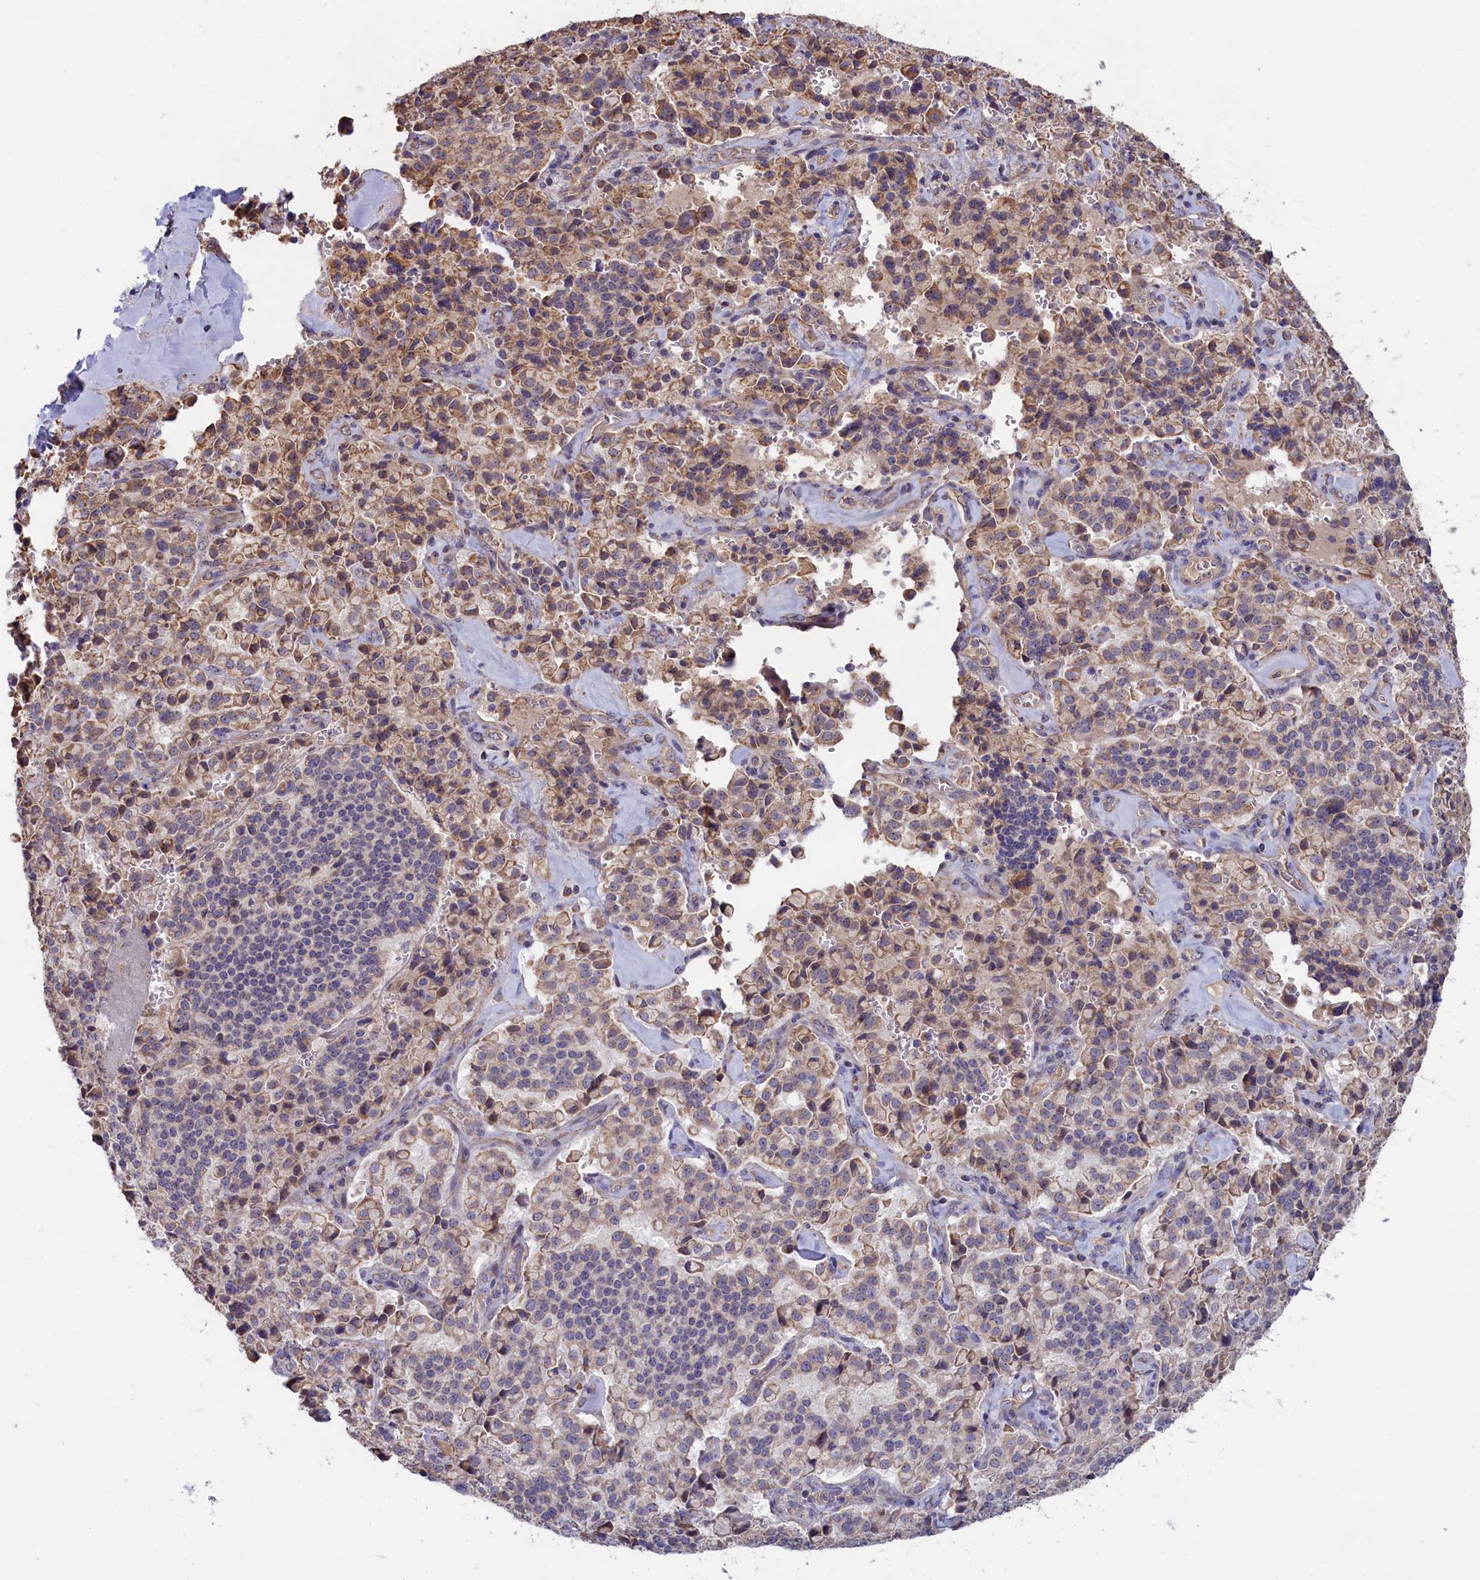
{"staining": {"intensity": "moderate", "quantity": "25%-75%", "location": "cytoplasmic/membranous"}, "tissue": "pancreatic cancer", "cell_type": "Tumor cells", "image_type": "cancer", "snomed": [{"axis": "morphology", "description": "Adenocarcinoma, NOS"}, {"axis": "topography", "description": "Pancreas"}], "caption": "A brown stain shows moderate cytoplasmic/membranous positivity of a protein in human adenocarcinoma (pancreatic) tumor cells.", "gene": "ZNF816", "patient": {"sex": "male", "age": 65}}